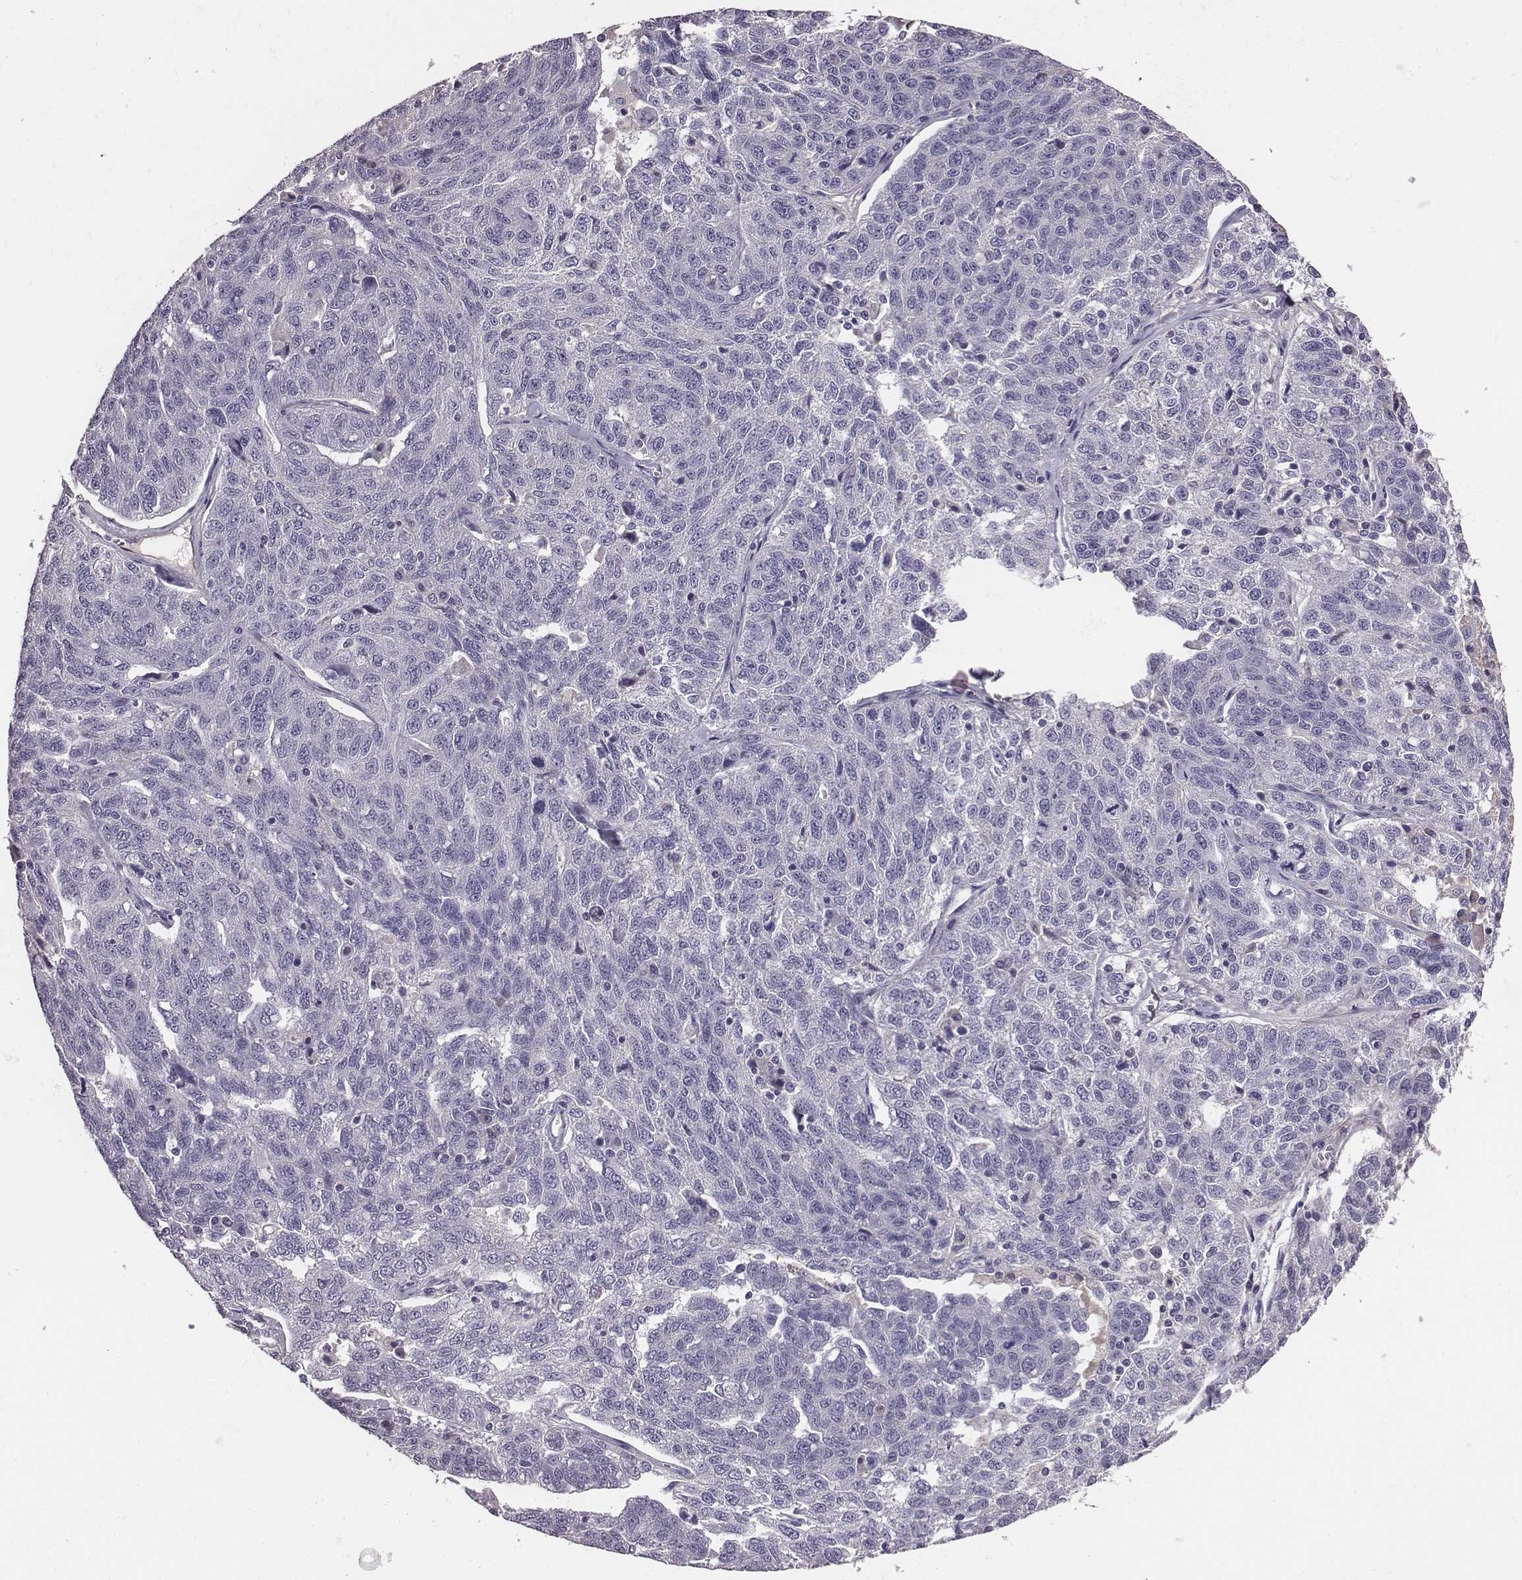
{"staining": {"intensity": "negative", "quantity": "none", "location": "none"}, "tissue": "ovarian cancer", "cell_type": "Tumor cells", "image_type": "cancer", "snomed": [{"axis": "morphology", "description": "Cystadenocarcinoma, serous, NOS"}, {"axis": "topography", "description": "Ovary"}], "caption": "Immunohistochemistry (IHC) image of neoplastic tissue: human ovarian serous cystadenocarcinoma stained with DAB exhibits no significant protein positivity in tumor cells.", "gene": "EN1", "patient": {"sex": "female", "age": 71}}